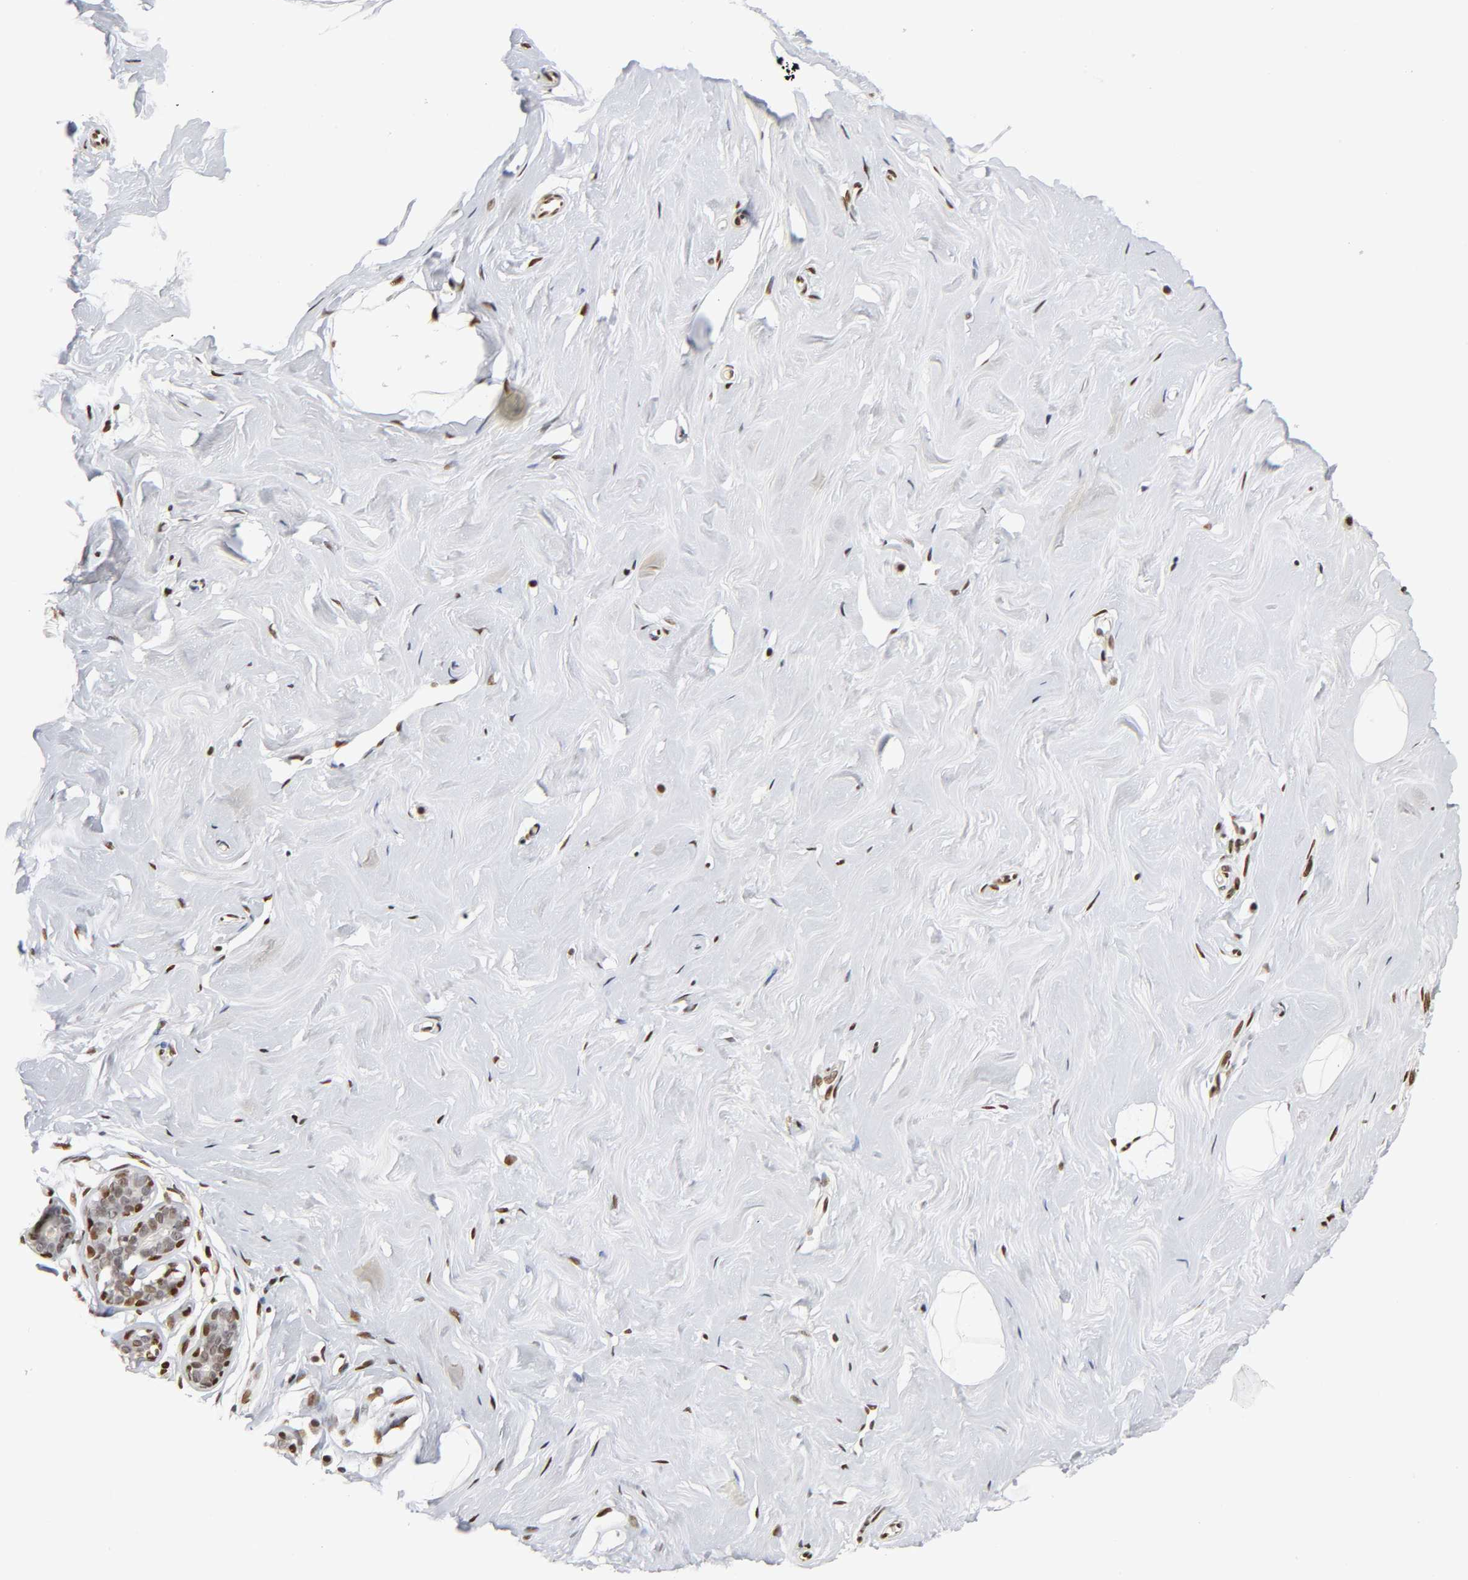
{"staining": {"intensity": "moderate", "quantity": "25%-75%", "location": "nuclear"}, "tissue": "breast", "cell_type": "Glandular cells", "image_type": "normal", "snomed": [{"axis": "morphology", "description": "Normal tissue, NOS"}, {"axis": "topography", "description": "Breast"}], "caption": "Brown immunohistochemical staining in unremarkable breast demonstrates moderate nuclear staining in approximately 25%-75% of glandular cells. (DAB (3,3'-diaminobenzidine) IHC with brightfield microscopy, high magnification).", "gene": "NR3C1", "patient": {"sex": "female", "age": 23}}